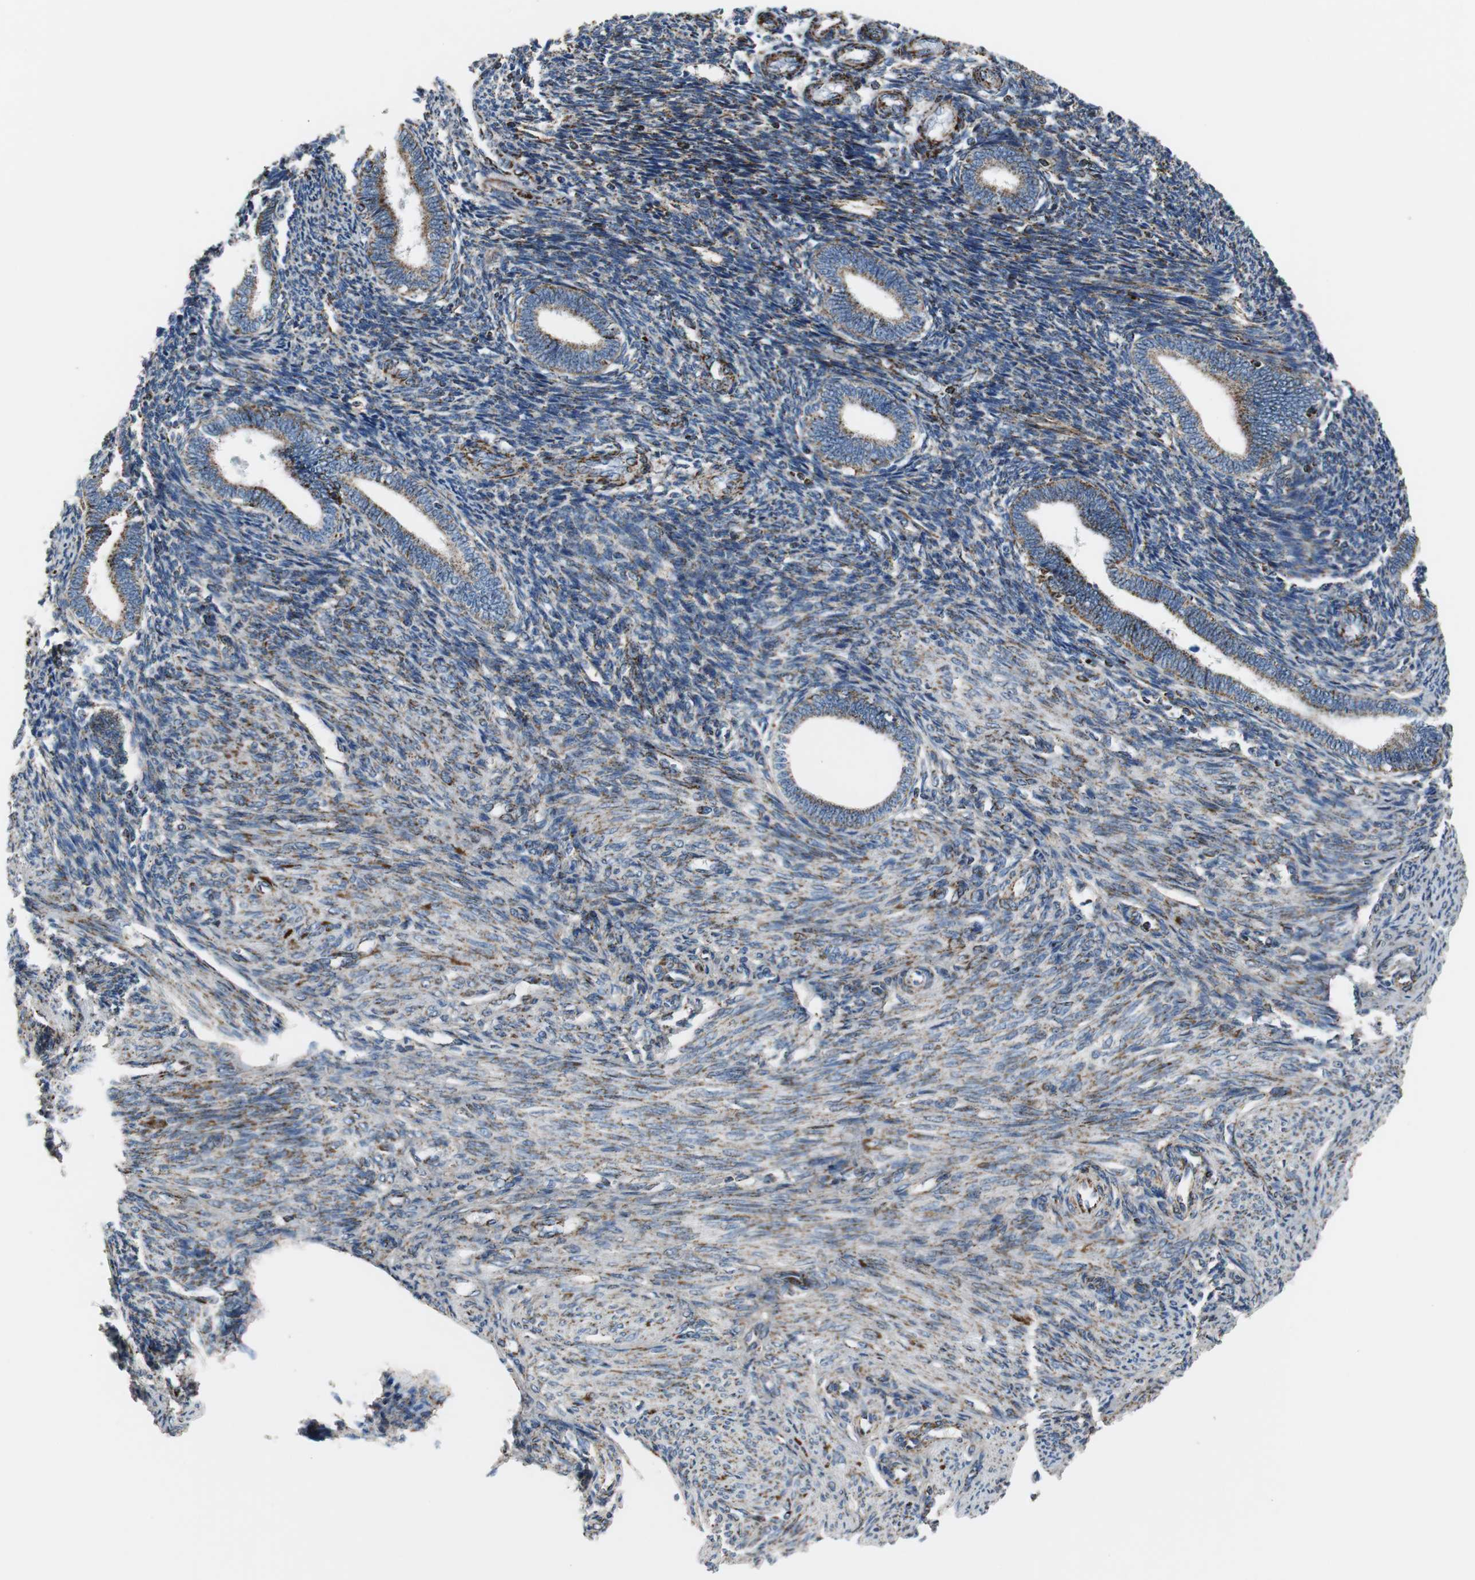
{"staining": {"intensity": "strong", "quantity": "25%-75%", "location": "cytoplasmic/membranous"}, "tissue": "endometrium", "cell_type": "Cells in endometrial stroma", "image_type": "normal", "snomed": [{"axis": "morphology", "description": "Normal tissue, NOS"}, {"axis": "topography", "description": "Endometrium"}], "caption": "The image demonstrates staining of normal endometrium, revealing strong cytoplasmic/membranous protein staining (brown color) within cells in endometrial stroma.", "gene": "C1QTNF7", "patient": {"sex": "female", "age": 27}}